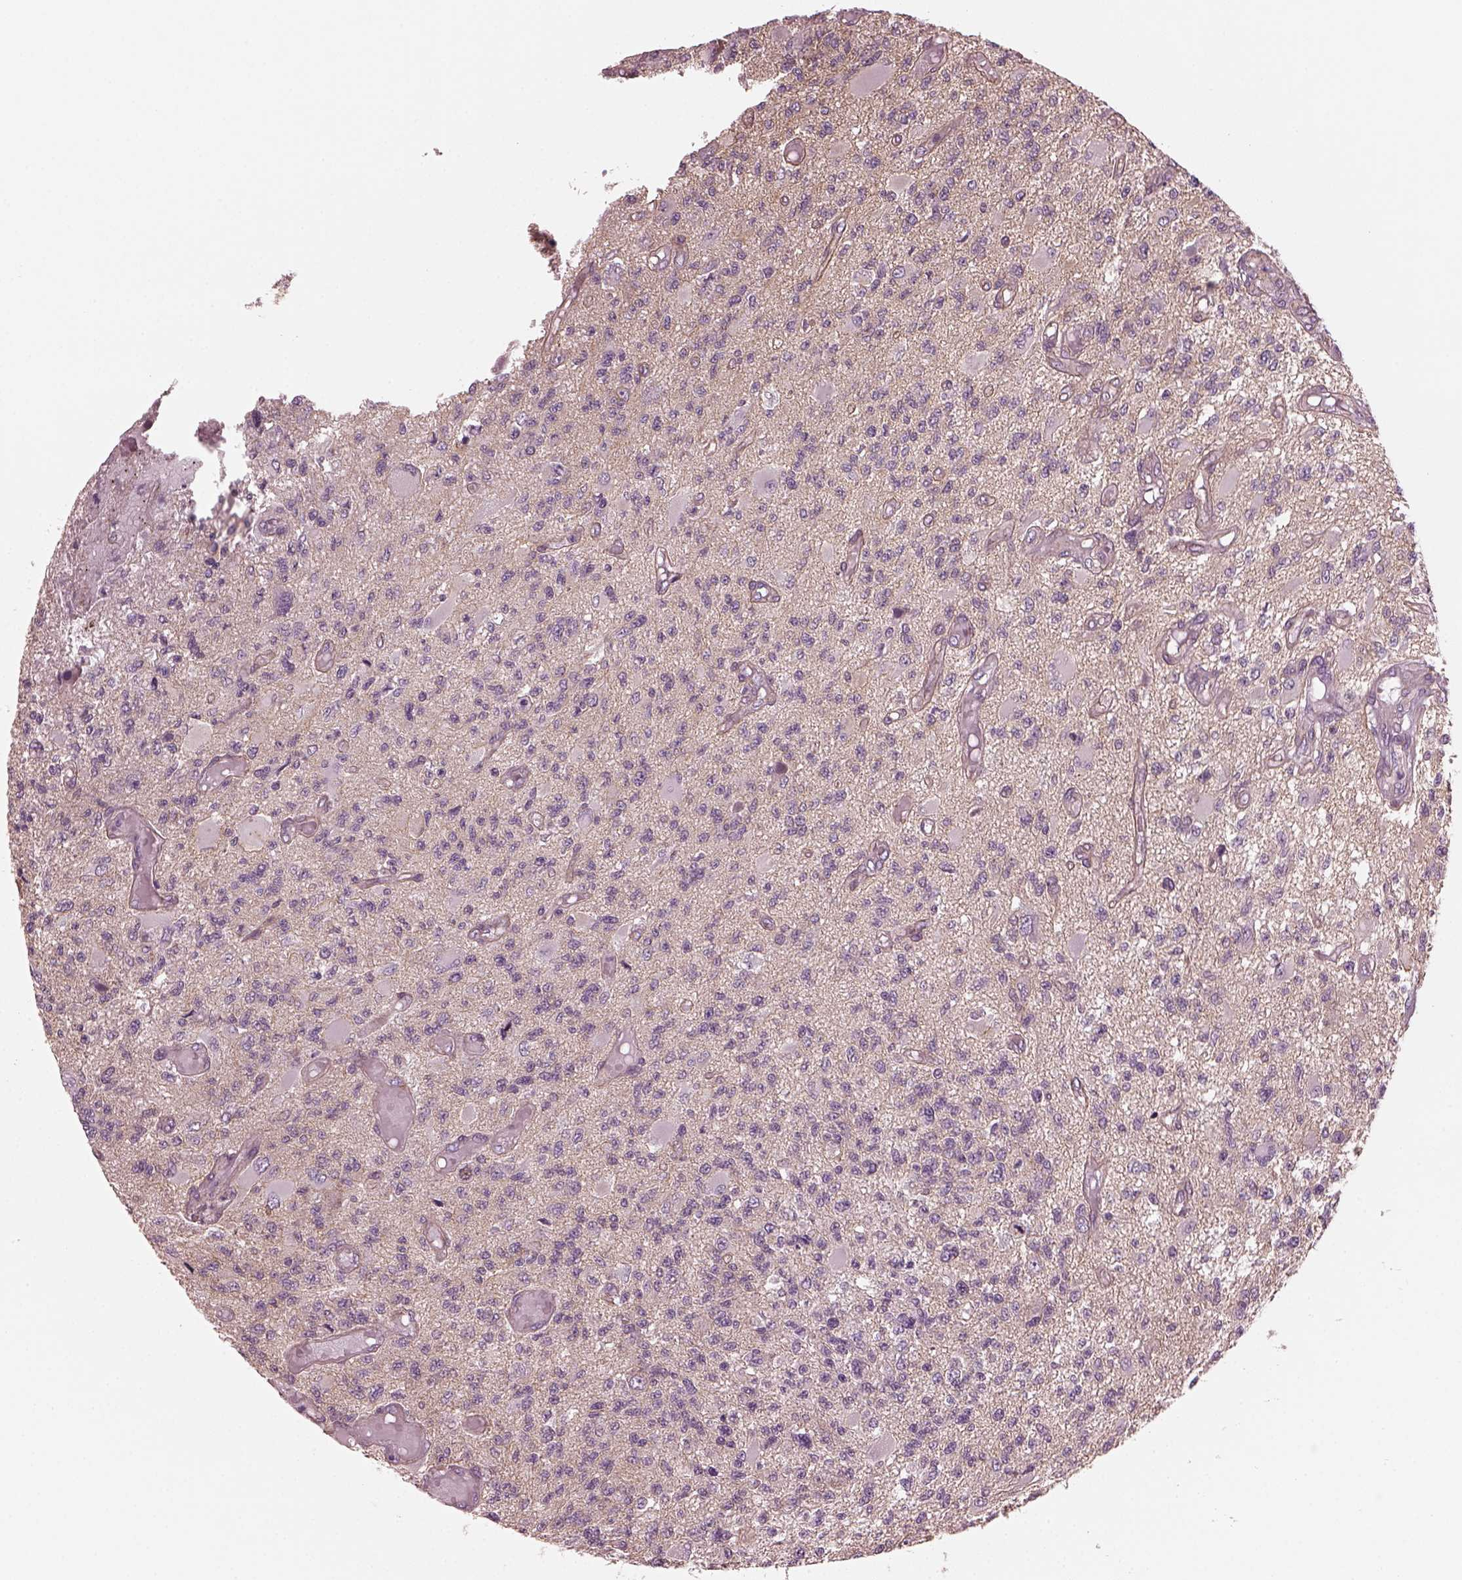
{"staining": {"intensity": "negative", "quantity": "none", "location": "none"}, "tissue": "glioma", "cell_type": "Tumor cells", "image_type": "cancer", "snomed": [{"axis": "morphology", "description": "Glioma, malignant, High grade"}, {"axis": "topography", "description": "Brain"}], "caption": "A high-resolution image shows immunohistochemistry (IHC) staining of malignant glioma (high-grade), which exhibits no significant positivity in tumor cells.", "gene": "ODAD1", "patient": {"sex": "female", "age": 63}}